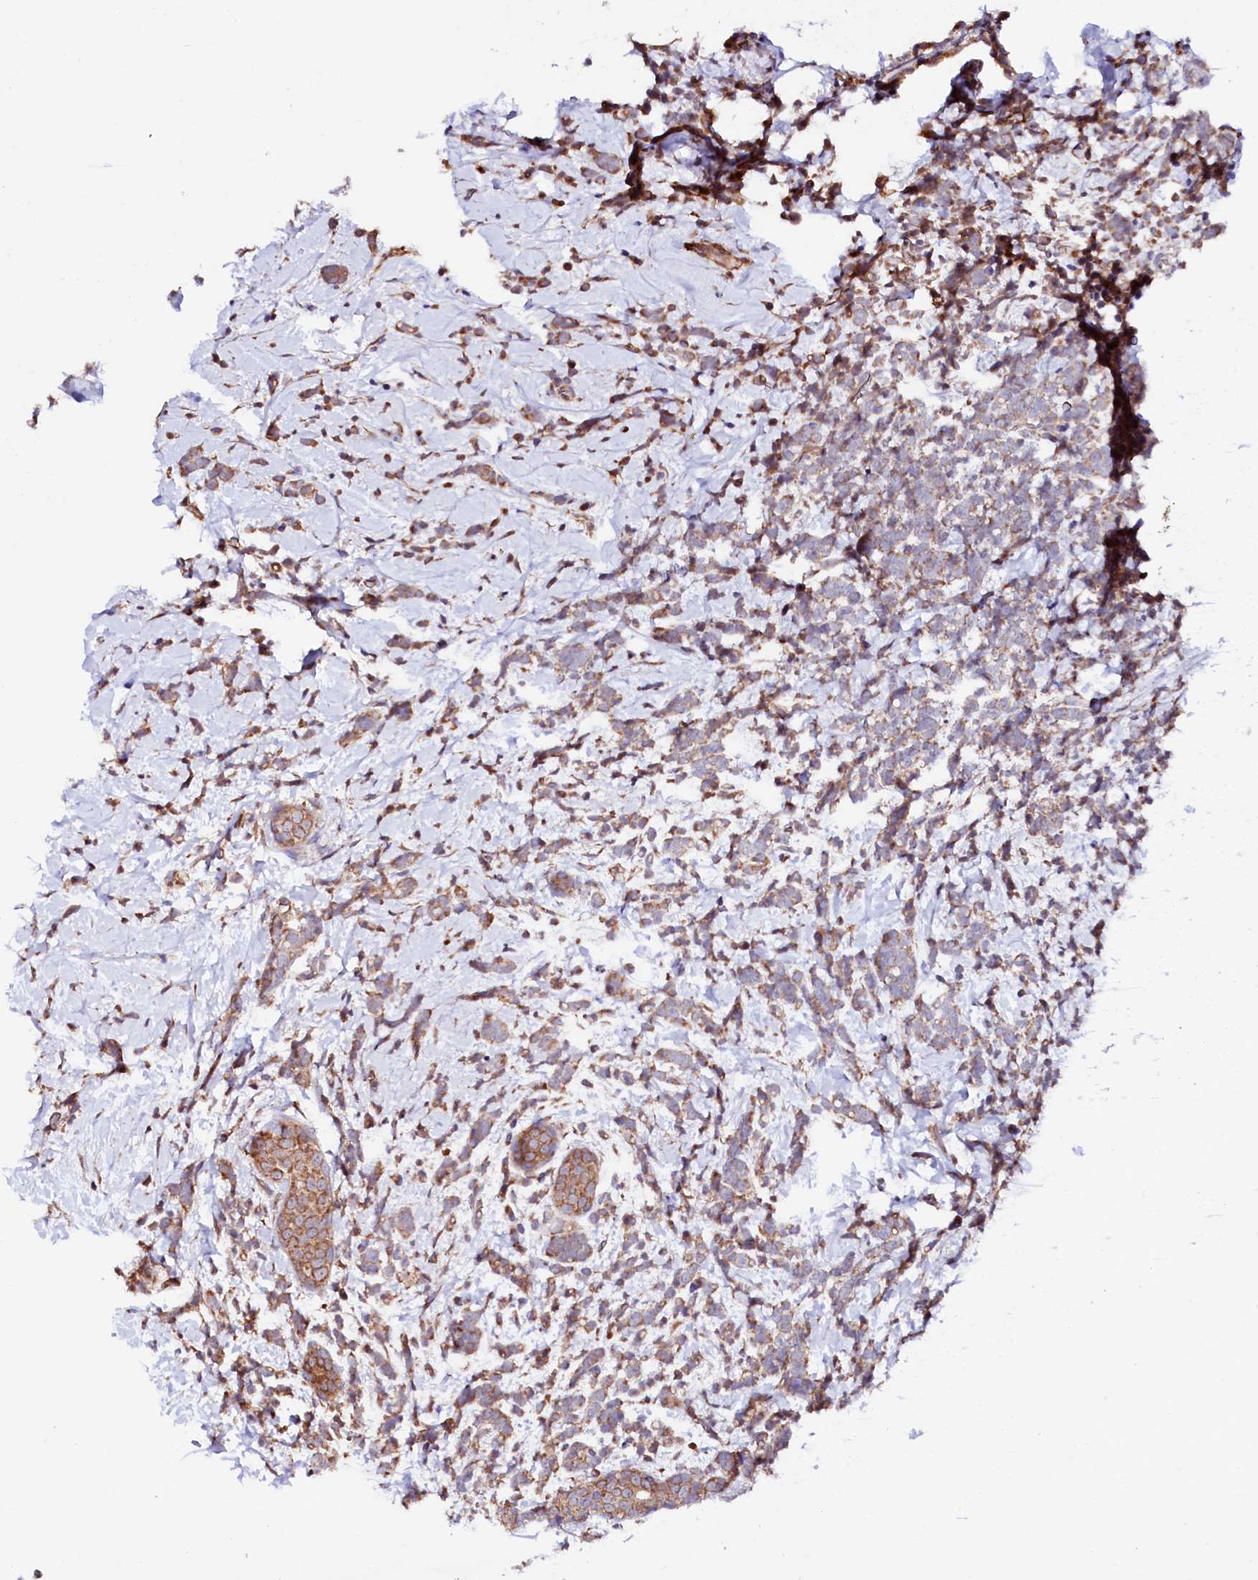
{"staining": {"intensity": "weak", "quantity": "25%-75%", "location": "cytoplasmic/membranous"}, "tissue": "breast cancer", "cell_type": "Tumor cells", "image_type": "cancer", "snomed": [{"axis": "morphology", "description": "Lobular carcinoma"}, {"axis": "topography", "description": "Breast"}], "caption": "This is an image of IHC staining of breast cancer, which shows weak positivity in the cytoplasmic/membranous of tumor cells.", "gene": "UBE3C", "patient": {"sex": "female", "age": 58}}